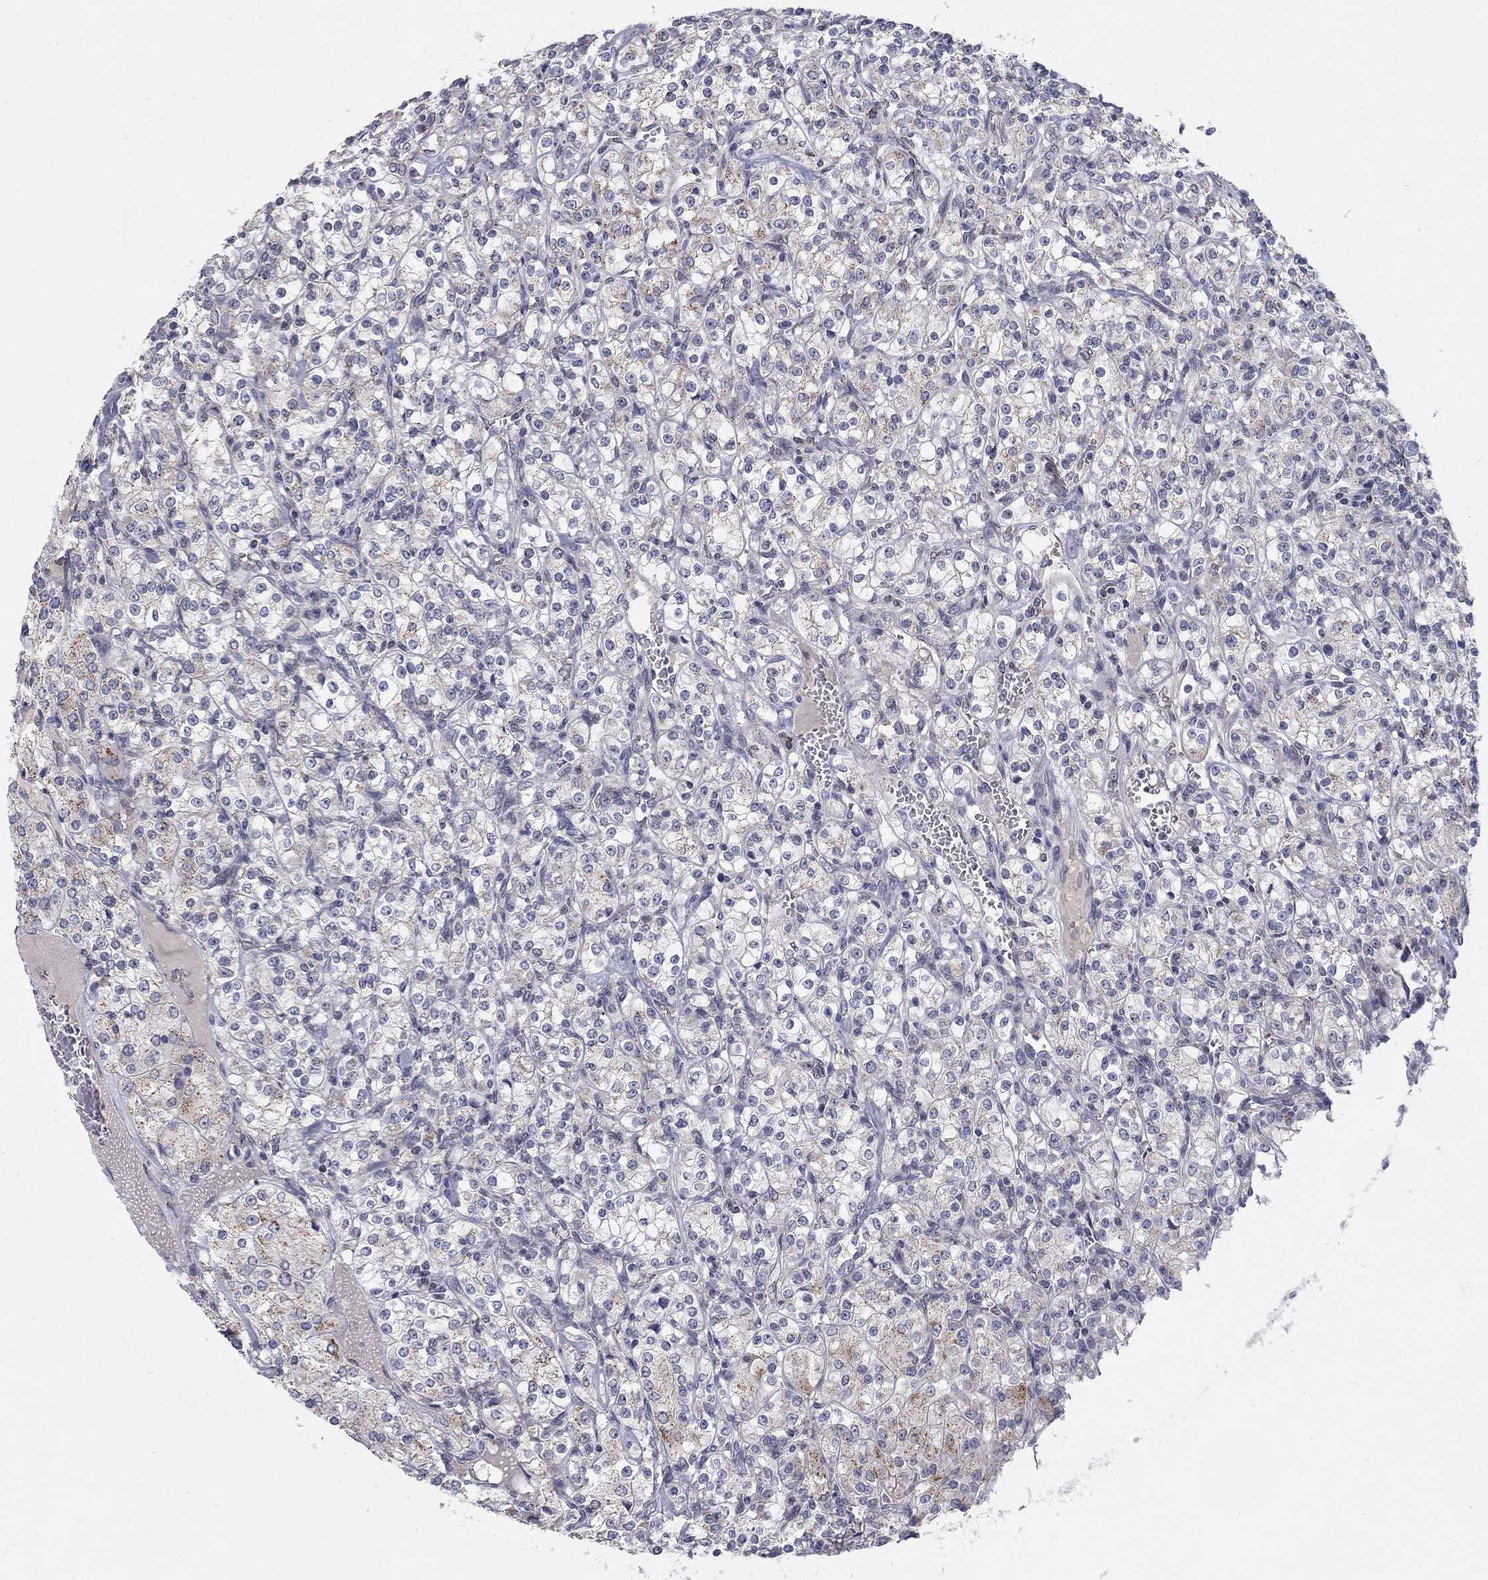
{"staining": {"intensity": "weak", "quantity": "<25%", "location": "cytoplasmic/membranous"}, "tissue": "renal cancer", "cell_type": "Tumor cells", "image_type": "cancer", "snomed": [{"axis": "morphology", "description": "Adenocarcinoma, NOS"}, {"axis": "topography", "description": "Kidney"}], "caption": "Tumor cells show no significant expression in renal cancer.", "gene": "PANK3", "patient": {"sex": "male", "age": 77}}